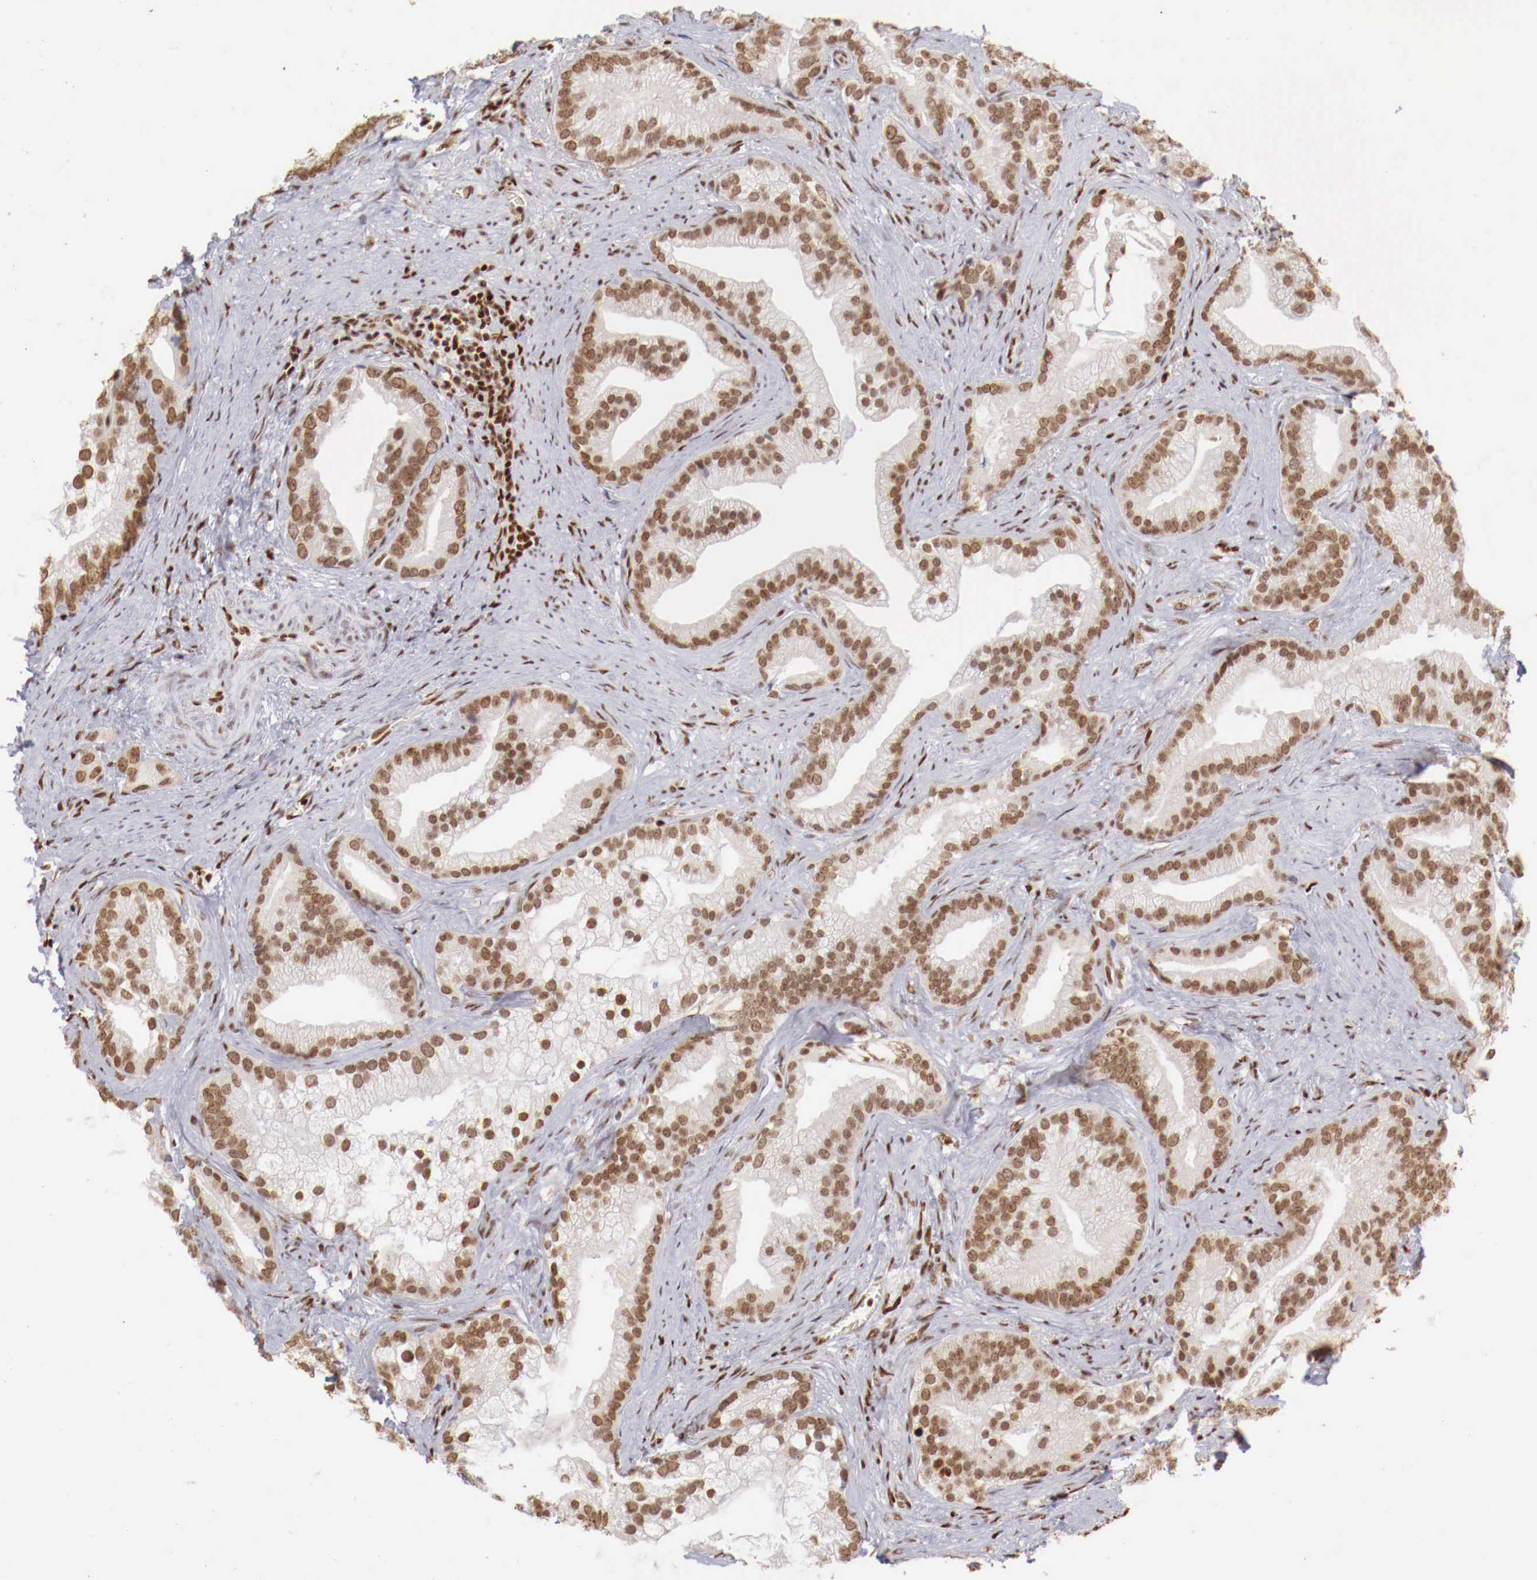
{"staining": {"intensity": "moderate", "quantity": ">75%", "location": "nuclear"}, "tissue": "prostate cancer", "cell_type": "Tumor cells", "image_type": "cancer", "snomed": [{"axis": "morphology", "description": "Adenocarcinoma, Low grade"}, {"axis": "topography", "description": "Prostate"}], "caption": "A high-resolution image shows immunohistochemistry staining of prostate cancer (adenocarcinoma (low-grade)), which exhibits moderate nuclear expression in about >75% of tumor cells.", "gene": "MAX", "patient": {"sex": "male", "age": 71}}